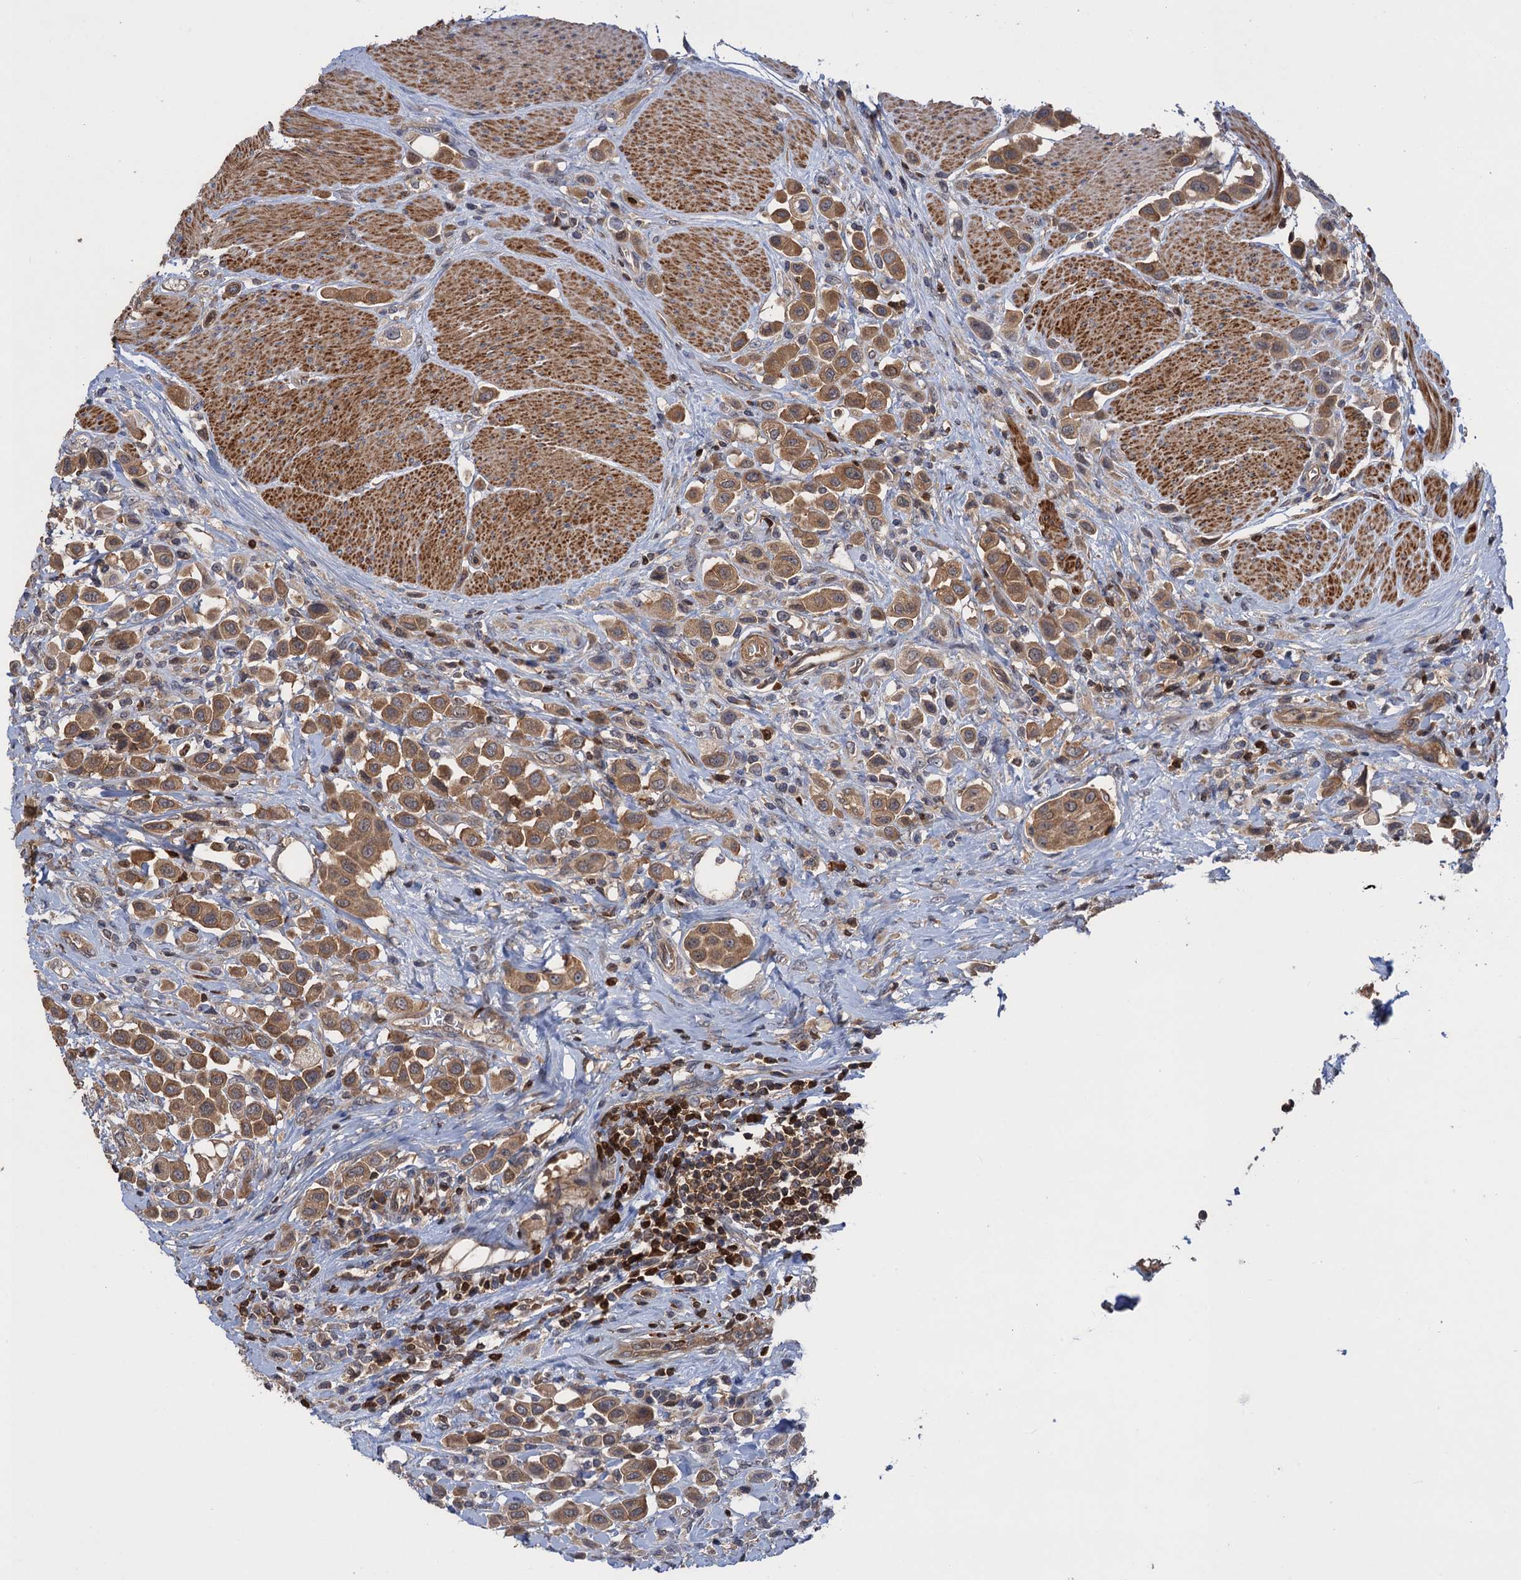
{"staining": {"intensity": "moderate", "quantity": ">75%", "location": "cytoplasmic/membranous"}, "tissue": "urothelial cancer", "cell_type": "Tumor cells", "image_type": "cancer", "snomed": [{"axis": "morphology", "description": "Urothelial carcinoma, High grade"}, {"axis": "topography", "description": "Urinary bladder"}], "caption": "High-power microscopy captured an immunohistochemistry photomicrograph of urothelial cancer, revealing moderate cytoplasmic/membranous expression in about >75% of tumor cells.", "gene": "DGKA", "patient": {"sex": "male", "age": 50}}